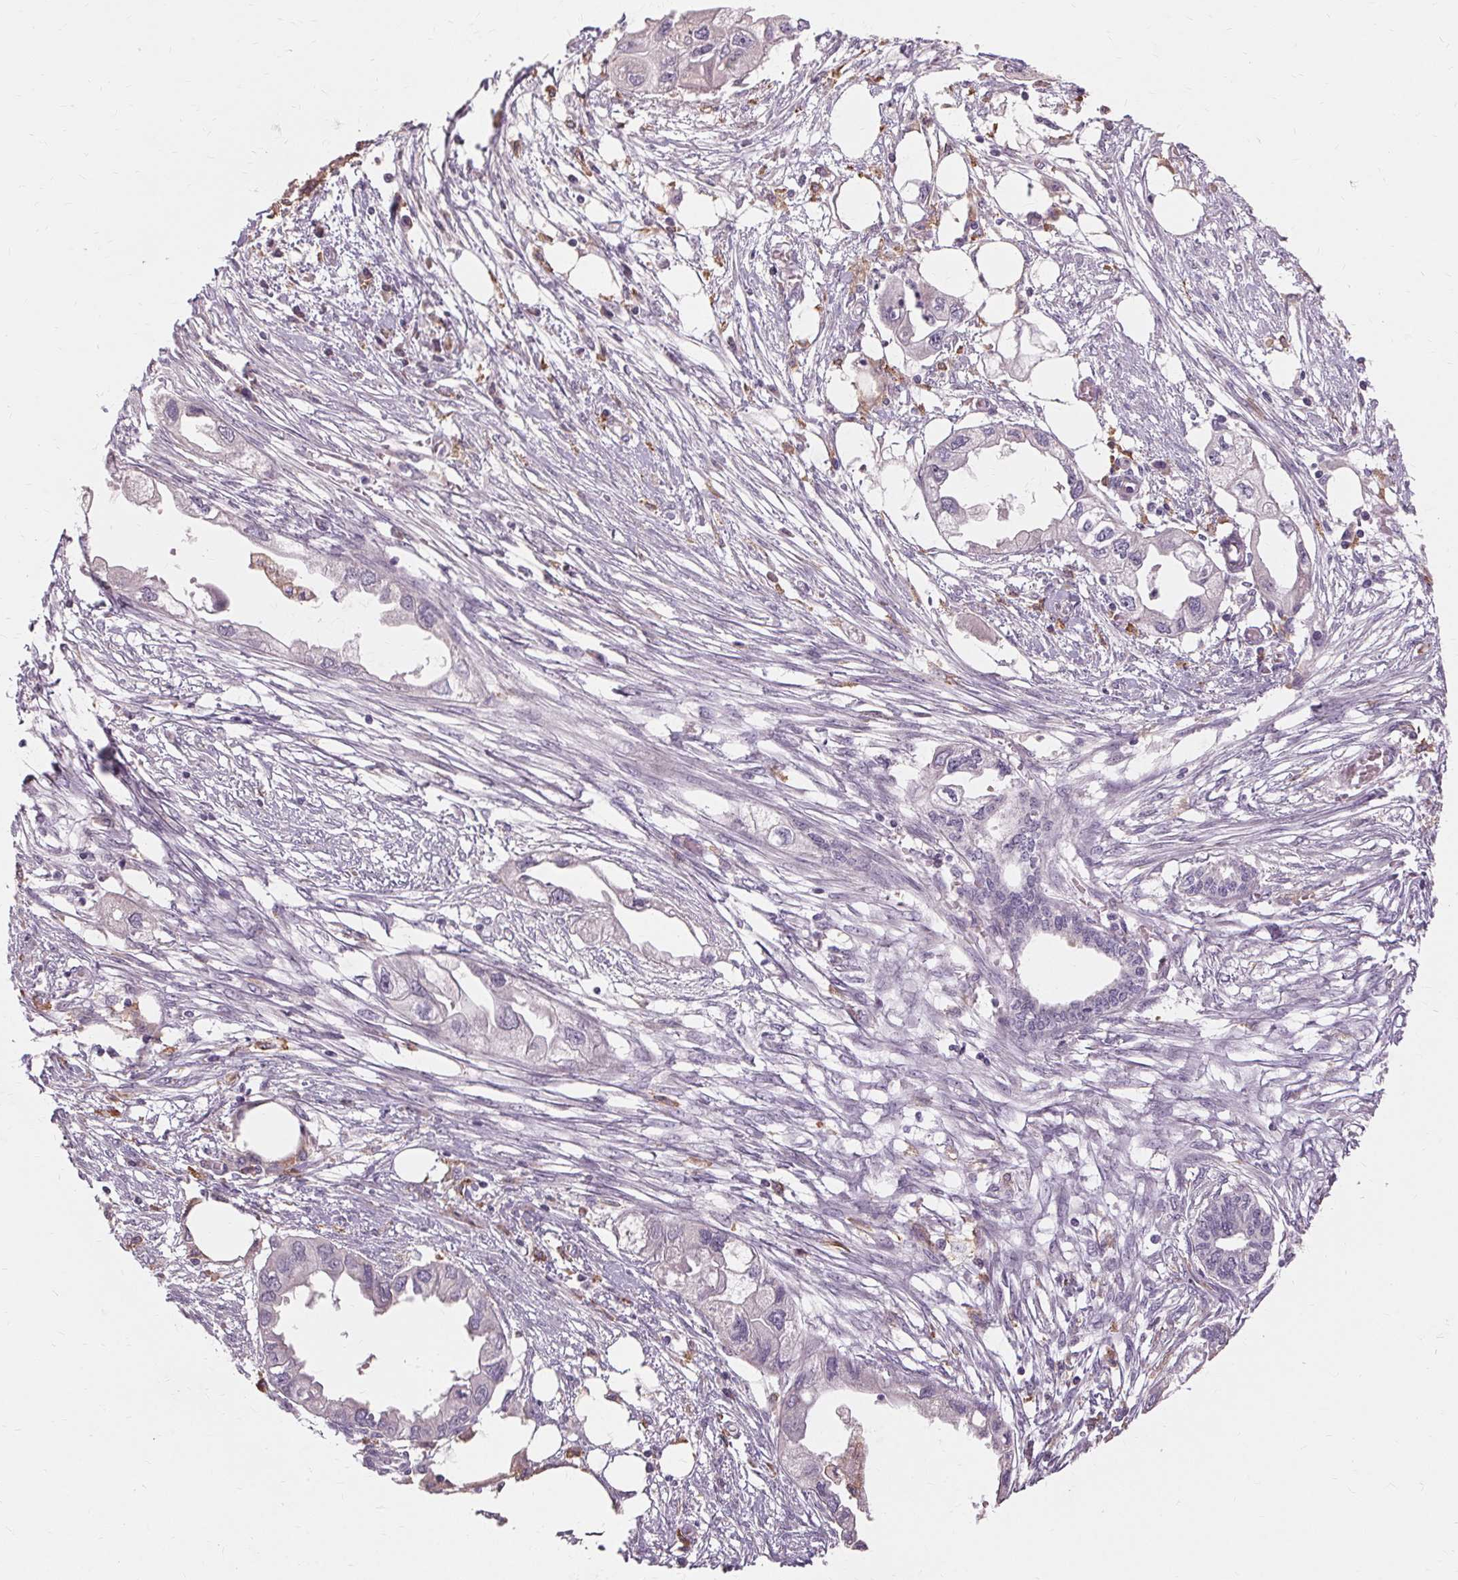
{"staining": {"intensity": "negative", "quantity": "none", "location": "none"}, "tissue": "endometrial cancer", "cell_type": "Tumor cells", "image_type": "cancer", "snomed": [{"axis": "morphology", "description": "Adenocarcinoma, NOS"}, {"axis": "morphology", "description": "Adenocarcinoma, metastatic, NOS"}, {"axis": "topography", "description": "Adipose tissue"}, {"axis": "topography", "description": "Endometrium"}], "caption": "Immunohistochemical staining of adenocarcinoma (endometrial) demonstrates no significant positivity in tumor cells.", "gene": "IFNGR1", "patient": {"sex": "female", "age": 67}}